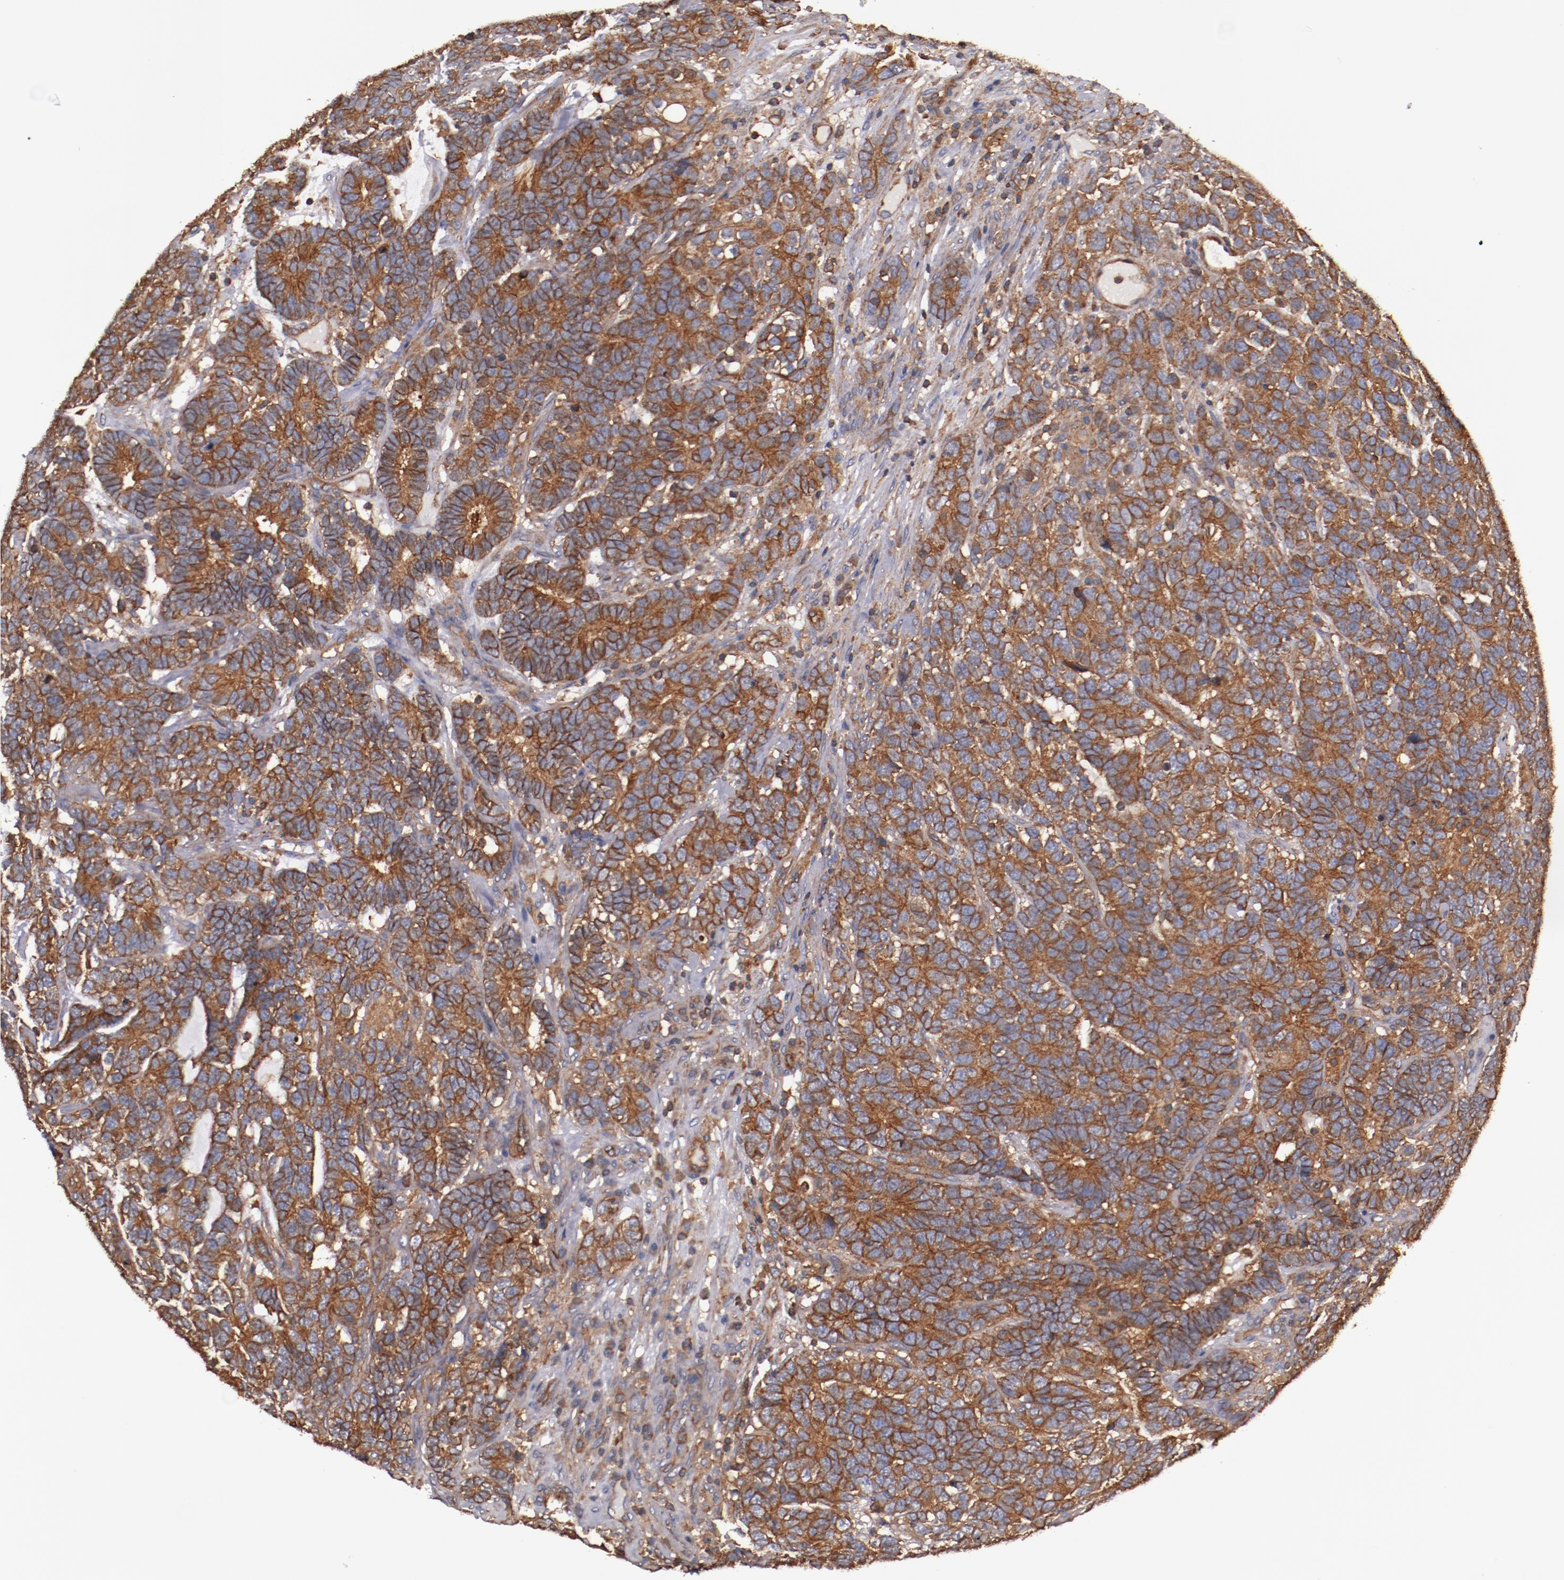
{"staining": {"intensity": "strong", "quantity": ">75%", "location": "cytoplasmic/membranous"}, "tissue": "testis cancer", "cell_type": "Tumor cells", "image_type": "cancer", "snomed": [{"axis": "morphology", "description": "Carcinoma, Embryonal, NOS"}, {"axis": "topography", "description": "Testis"}], "caption": "The photomicrograph displays immunohistochemical staining of testis embryonal carcinoma. There is strong cytoplasmic/membranous positivity is present in approximately >75% of tumor cells. Using DAB (brown) and hematoxylin (blue) stains, captured at high magnification using brightfield microscopy.", "gene": "TMOD3", "patient": {"sex": "male", "age": 26}}